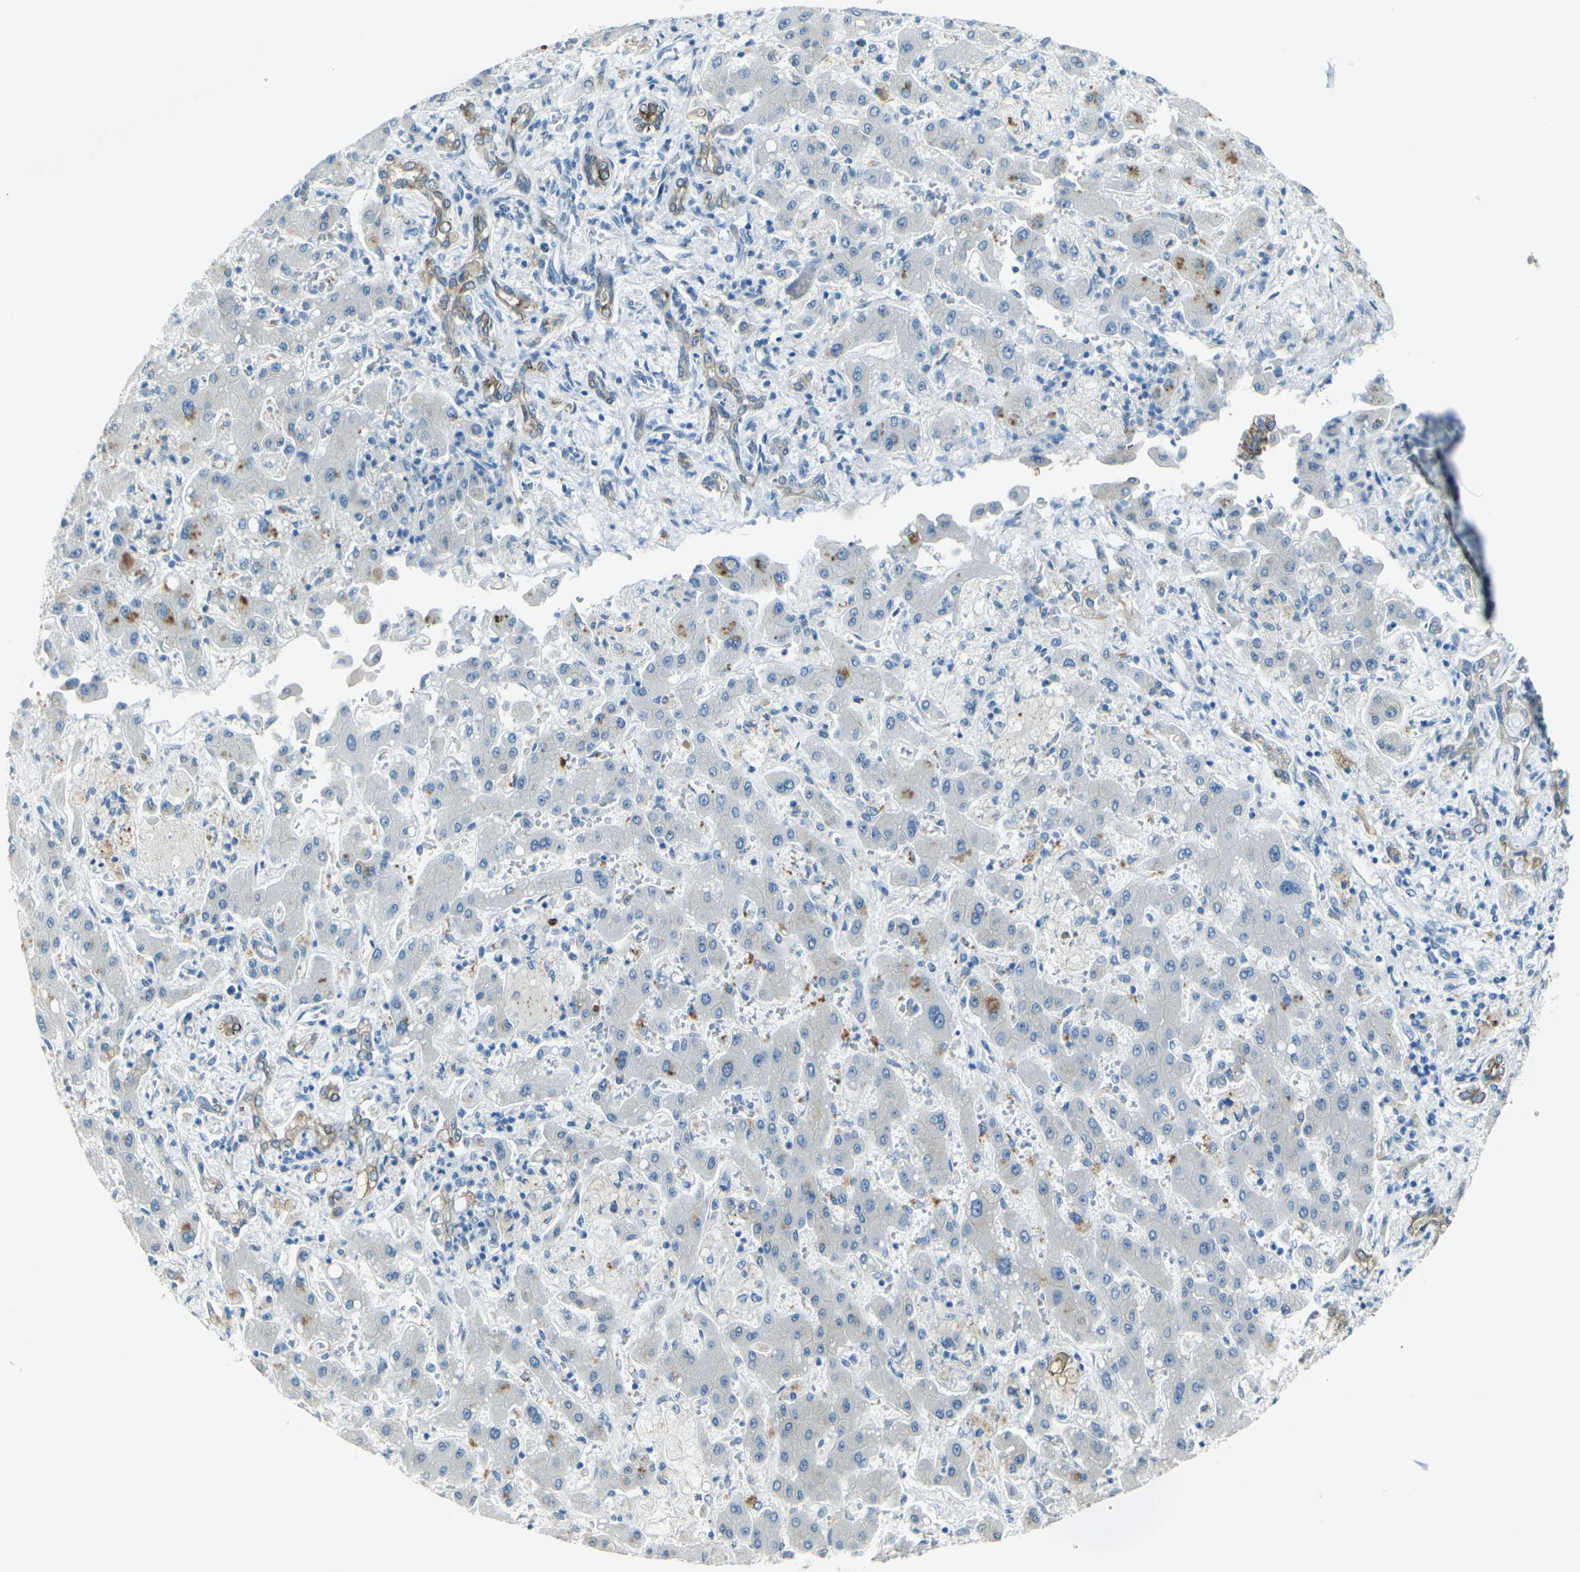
{"staining": {"intensity": "moderate", "quantity": ">75%", "location": "cytoplasmic/membranous"}, "tissue": "liver cancer", "cell_type": "Tumor cells", "image_type": "cancer", "snomed": [{"axis": "morphology", "description": "Cholangiocarcinoma"}, {"axis": "topography", "description": "Liver"}], "caption": "Immunohistochemical staining of human liver cancer exhibits medium levels of moderate cytoplasmic/membranous protein expression in approximately >75% of tumor cells. (brown staining indicates protein expression, while blue staining denotes nuclei).", "gene": "ANKRD46", "patient": {"sex": "male", "age": 50}}